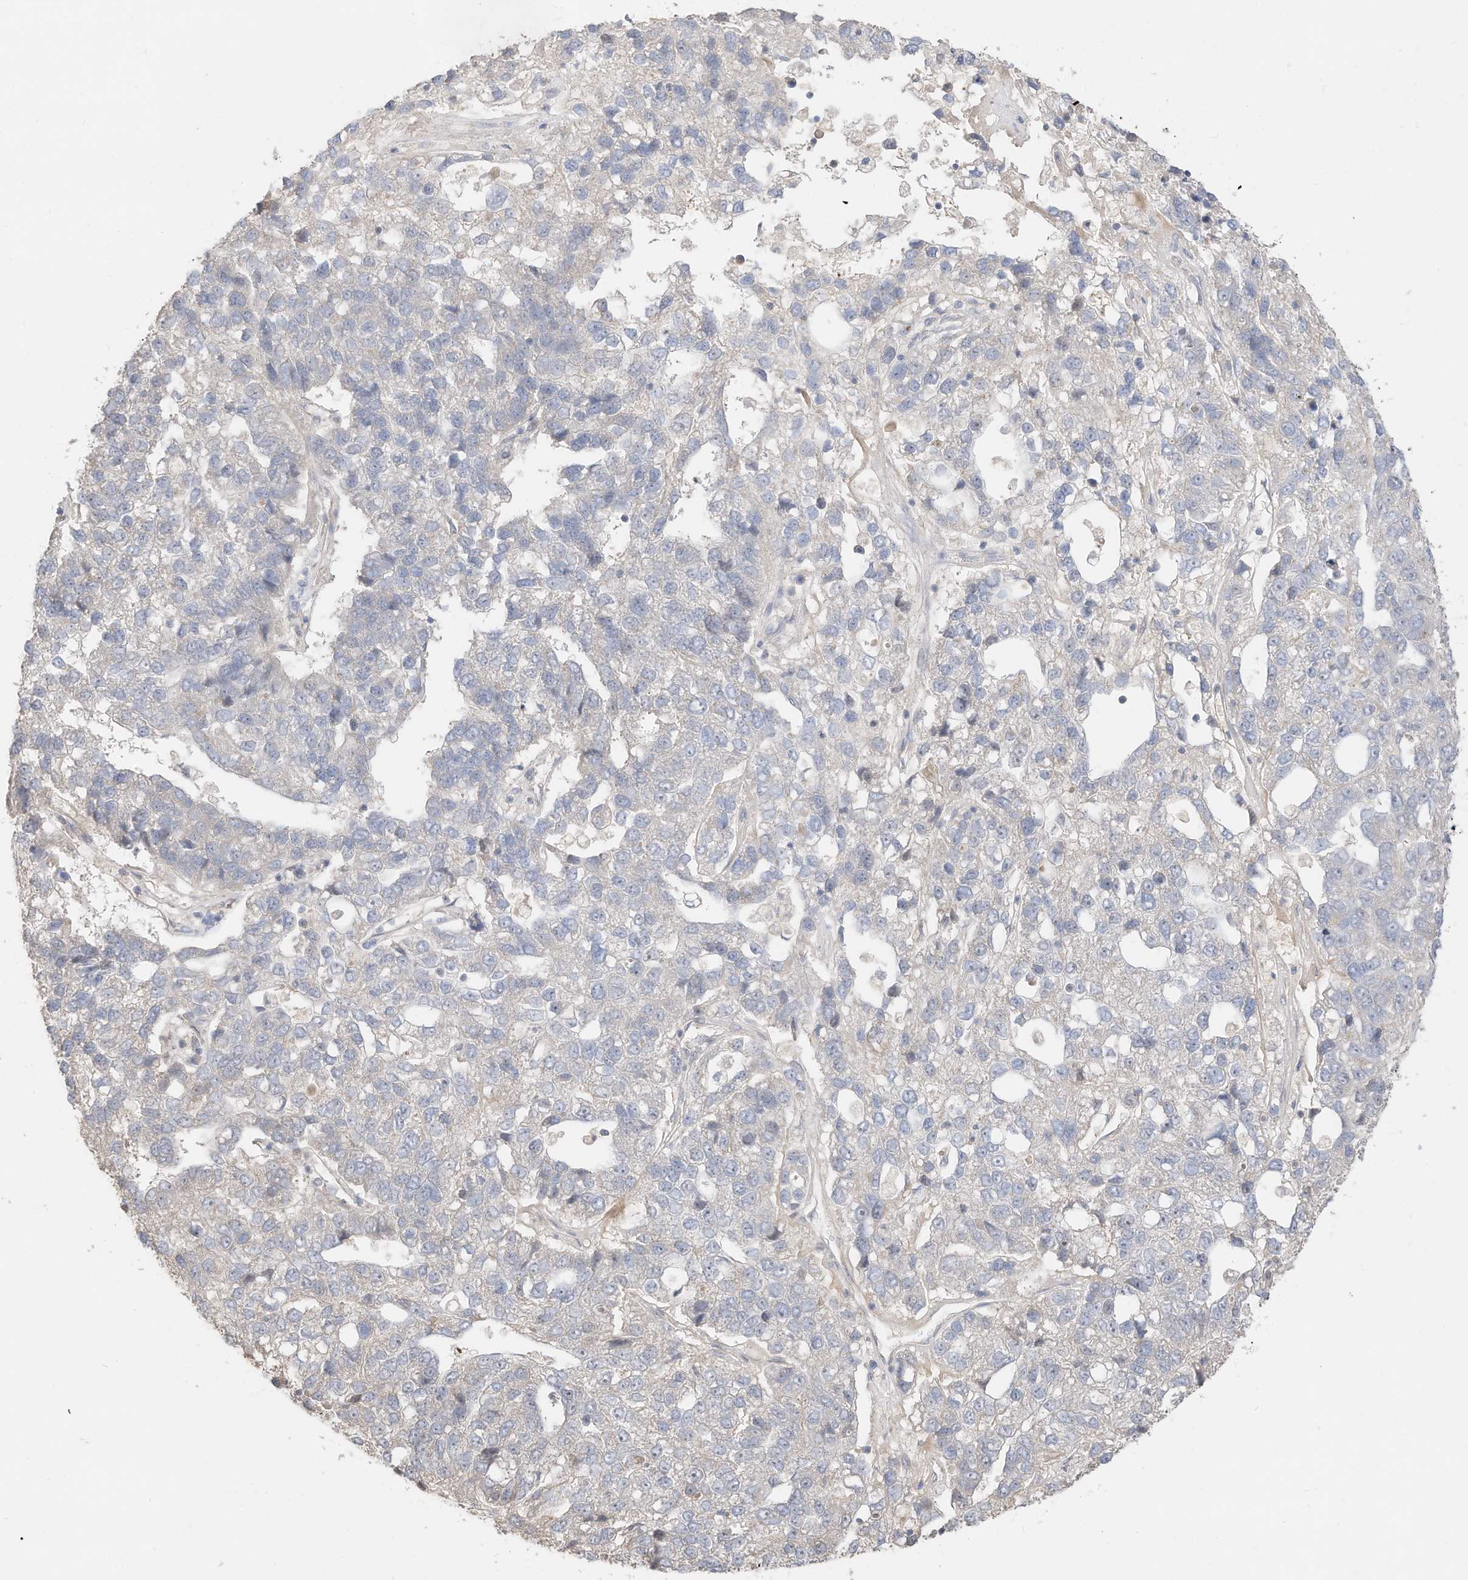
{"staining": {"intensity": "negative", "quantity": "none", "location": "none"}, "tissue": "pancreatic cancer", "cell_type": "Tumor cells", "image_type": "cancer", "snomed": [{"axis": "morphology", "description": "Adenocarcinoma, NOS"}, {"axis": "topography", "description": "Pancreas"}], "caption": "DAB (3,3'-diaminobenzidine) immunohistochemical staining of pancreatic cancer (adenocarcinoma) demonstrates no significant positivity in tumor cells.", "gene": "CAGE1", "patient": {"sex": "female", "age": 61}}